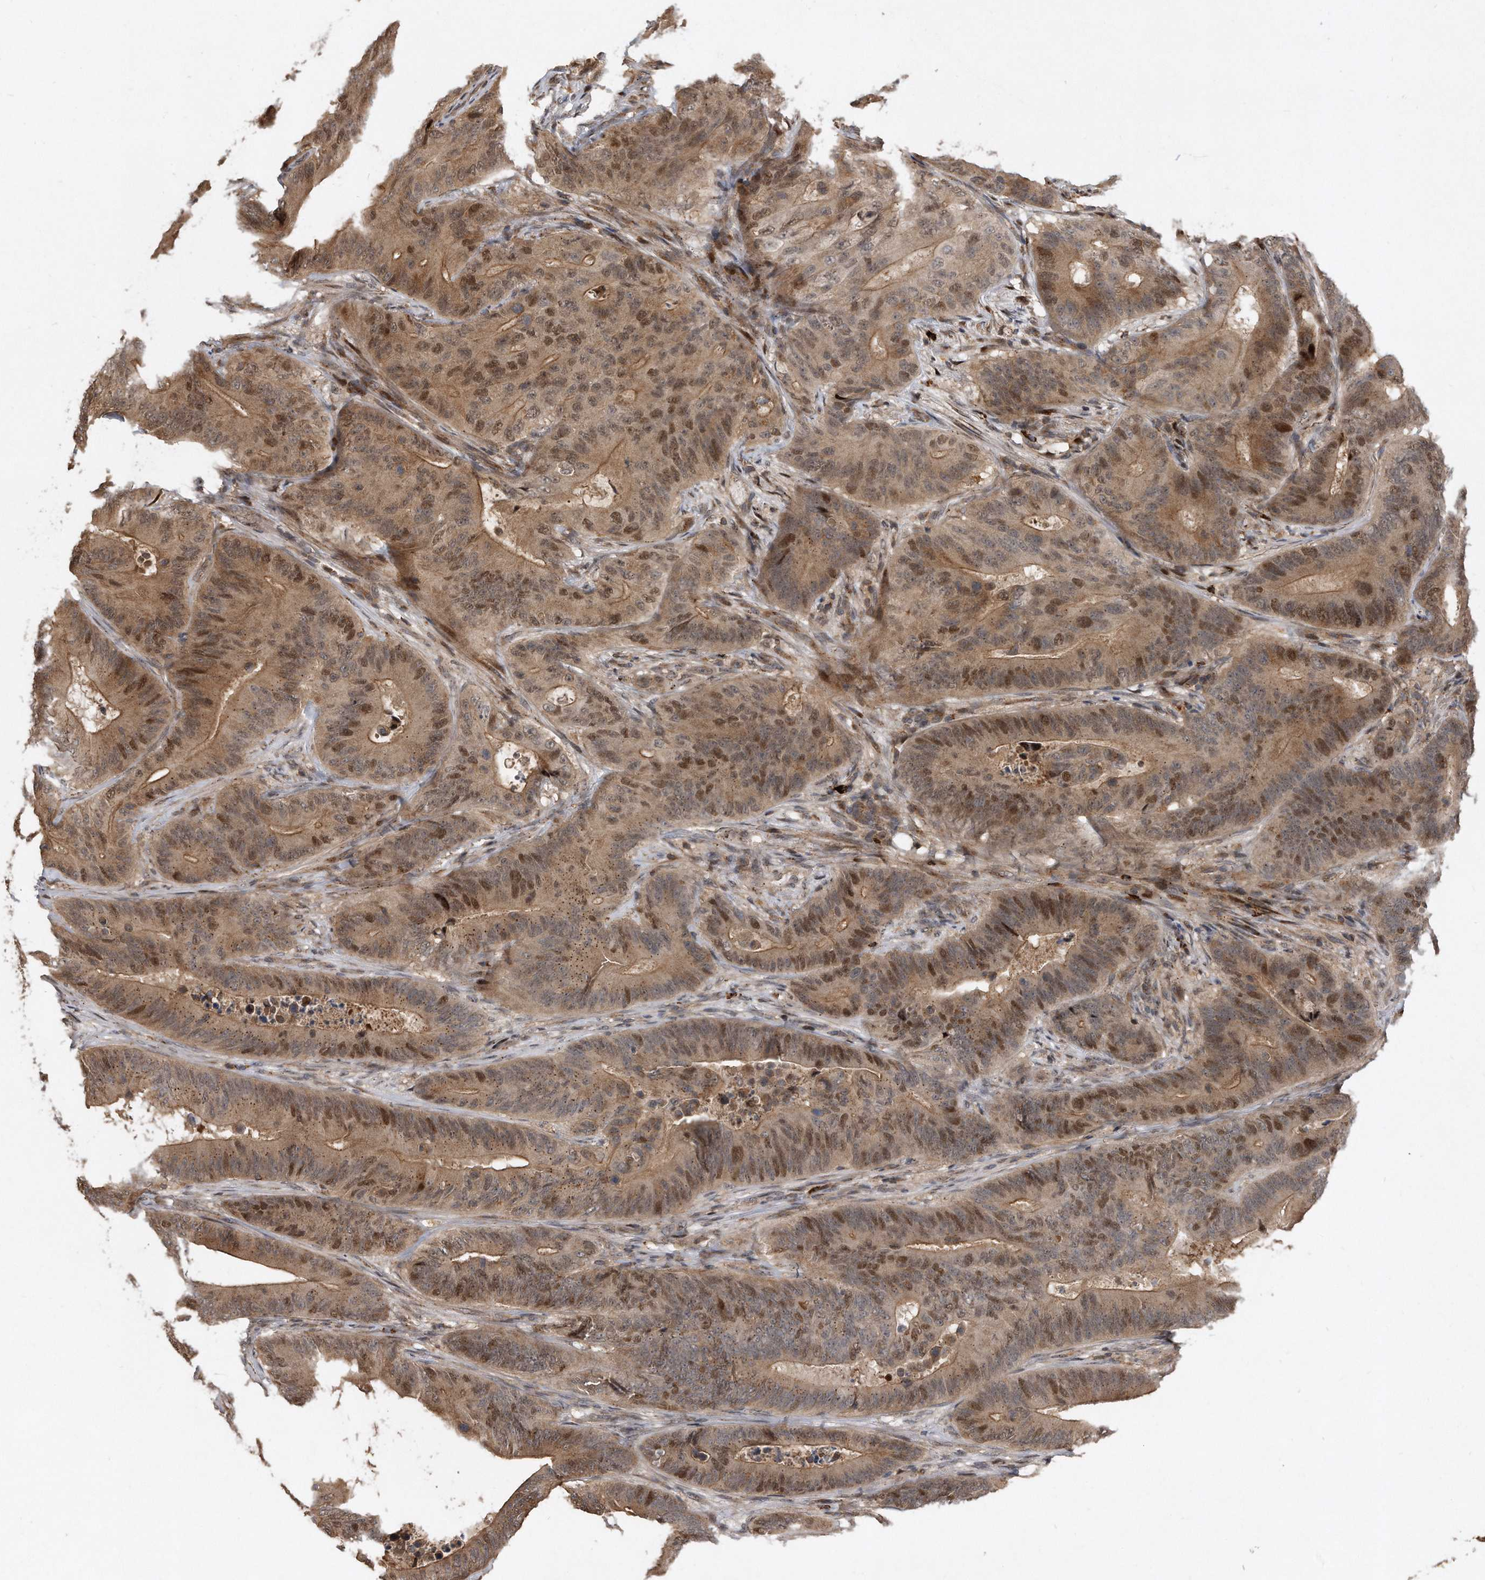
{"staining": {"intensity": "moderate", "quantity": ">75%", "location": "cytoplasmic/membranous,nuclear"}, "tissue": "colorectal cancer", "cell_type": "Tumor cells", "image_type": "cancer", "snomed": [{"axis": "morphology", "description": "Adenocarcinoma, NOS"}, {"axis": "topography", "description": "Colon"}], "caption": "This image shows colorectal cancer stained with immunohistochemistry (IHC) to label a protein in brown. The cytoplasmic/membranous and nuclear of tumor cells show moderate positivity for the protein. Nuclei are counter-stained blue.", "gene": "PGBD2", "patient": {"sex": "male", "age": 83}}